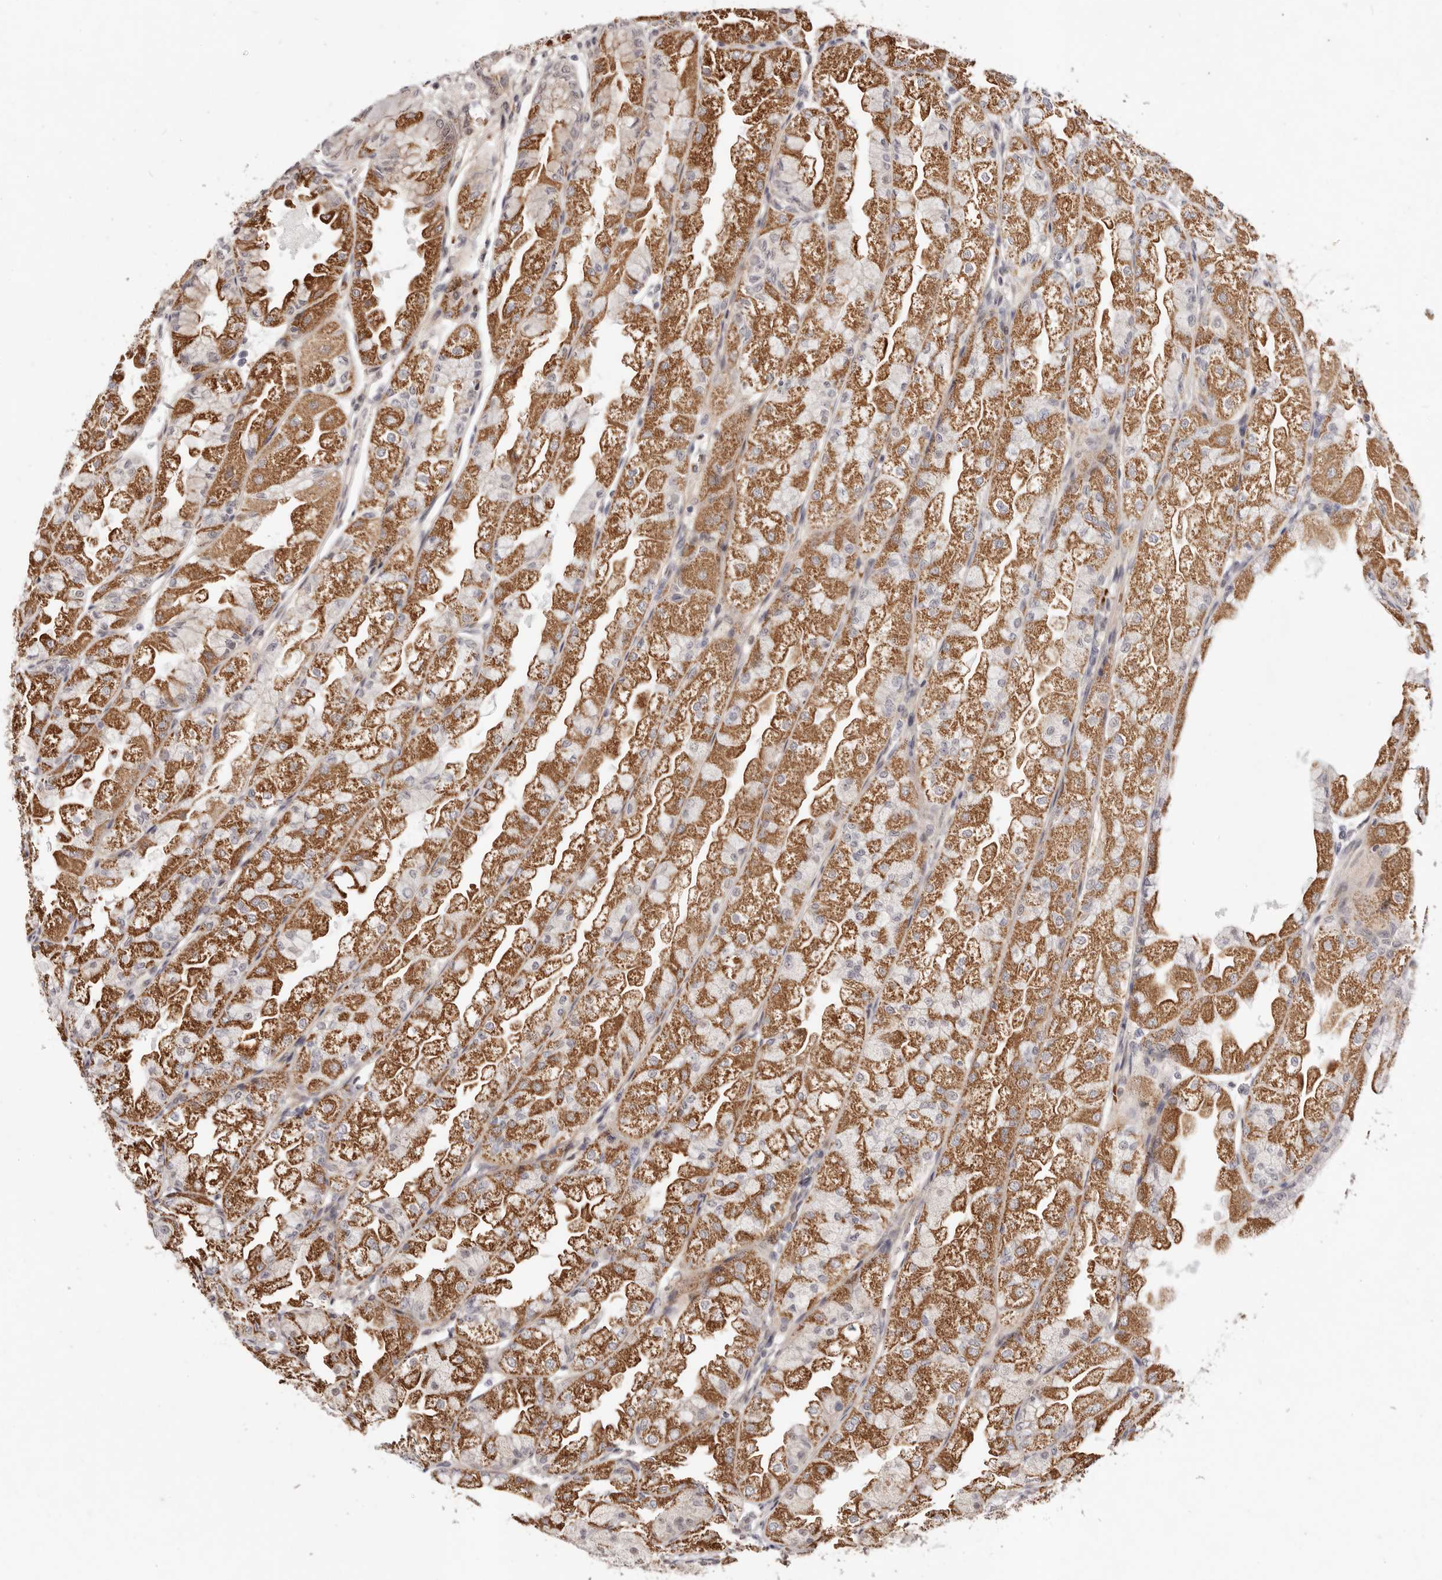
{"staining": {"intensity": "strong", "quantity": ">75%", "location": "cytoplasmic/membranous"}, "tissue": "stomach", "cell_type": "Glandular cells", "image_type": "normal", "snomed": [{"axis": "morphology", "description": "Normal tissue, NOS"}, {"axis": "topography", "description": "Stomach, upper"}], "caption": "DAB (3,3'-diaminobenzidine) immunohistochemical staining of unremarkable human stomach exhibits strong cytoplasmic/membranous protein staining in approximately >75% of glandular cells.", "gene": "WRN", "patient": {"sex": "male", "age": 47}}